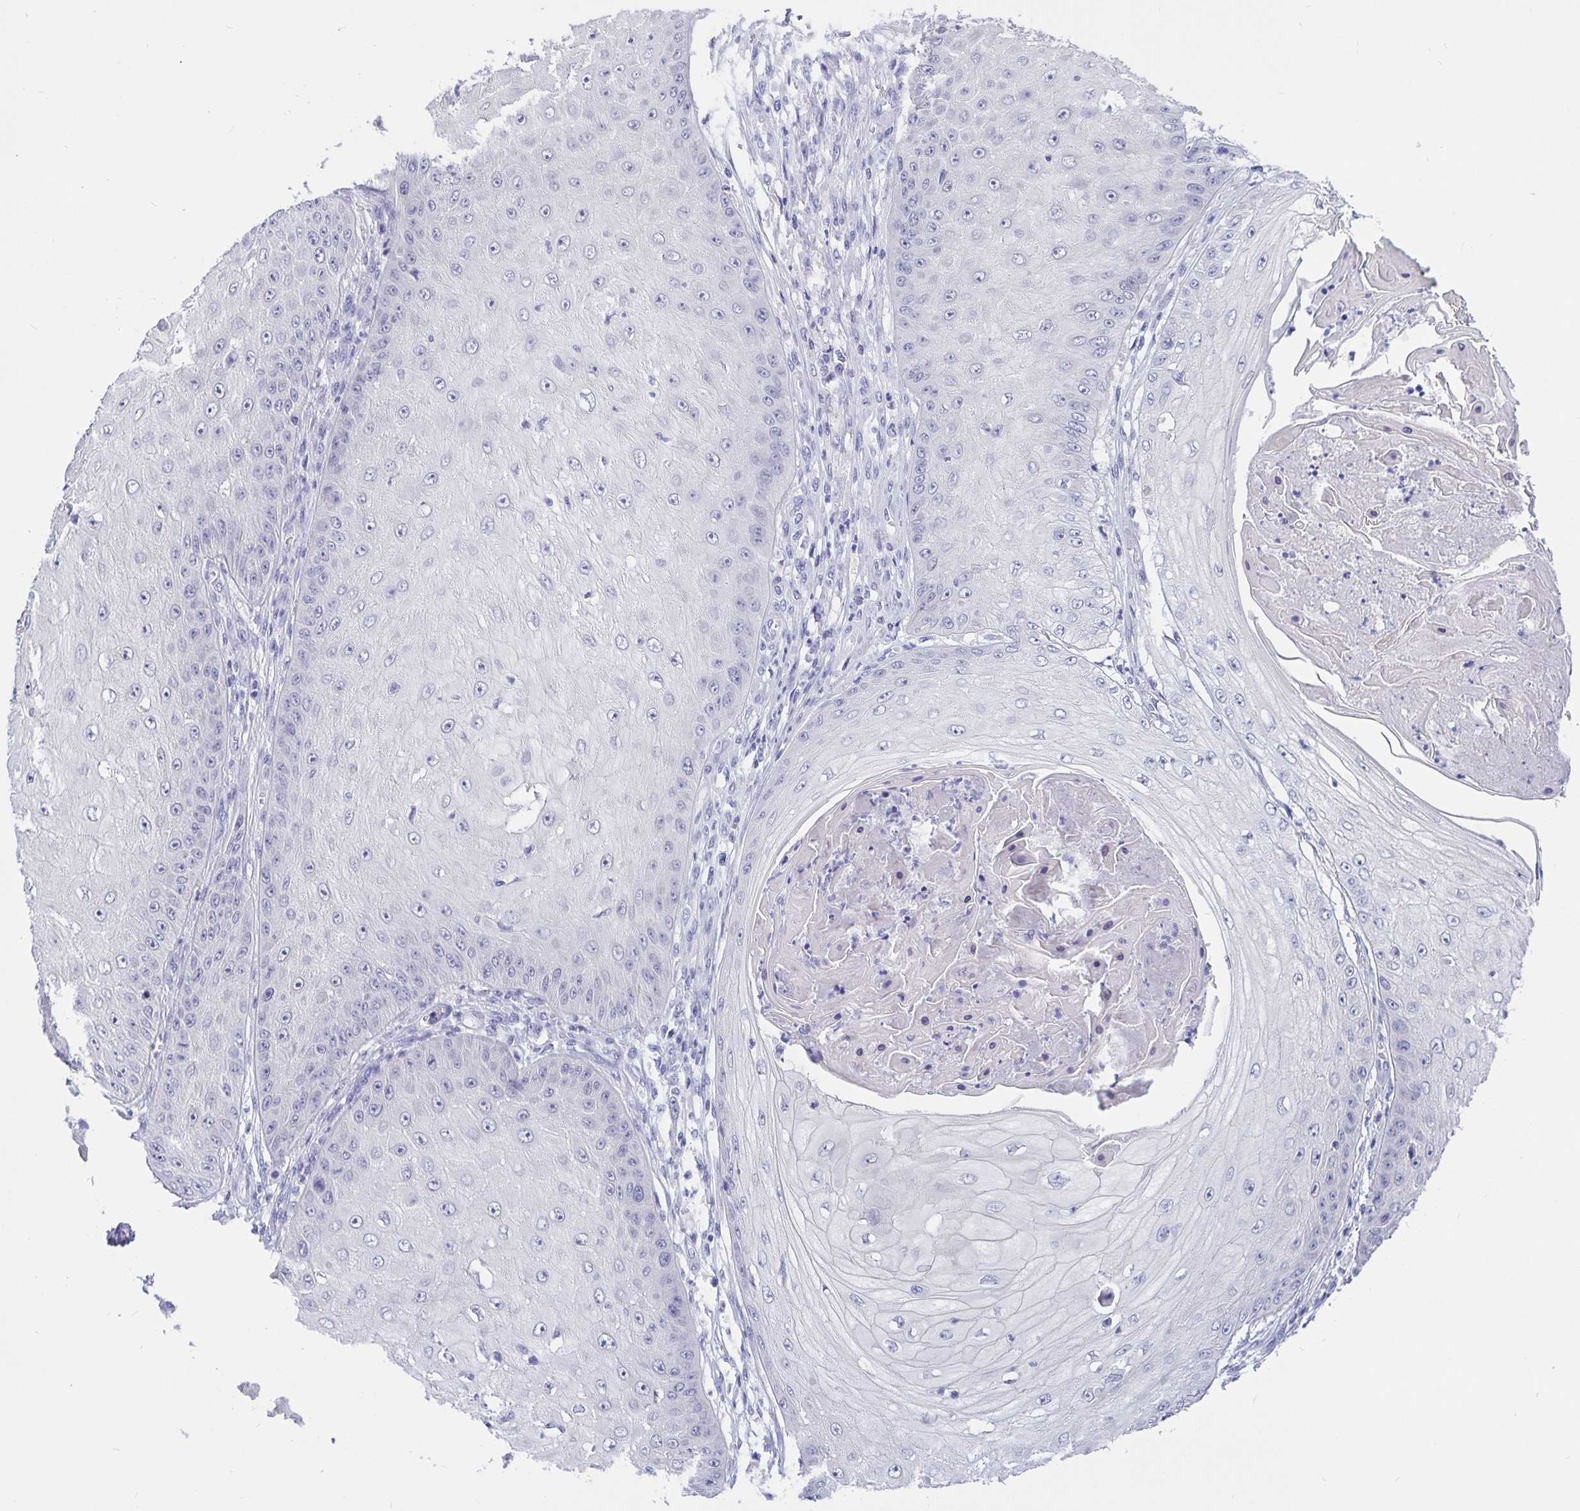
{"staining": {"intensity": "negative", "quantity": "none", "location": "none"}, "tissue": "skin cancer", "cell_type": "Tumor cells", "image_type": "cancer", "snomed": [{"axis": "morphology", "description": "Squamous cell carcinoma, NOS"}, {"axis": "topography", "description": "Skin"}], "caption": "This is a micrograph of IHC staining of skin squamous cell carcinoma, which shows no staining in tumor cells. Brightfield microscopy of immunohistochemistry stained with DAB (3,3'-diaminobenzidine) (brown) and hematoxylin (blue), captured at high magnification.", "gene": "ERMN", "patient": {"sex": "male", "age": 70}}